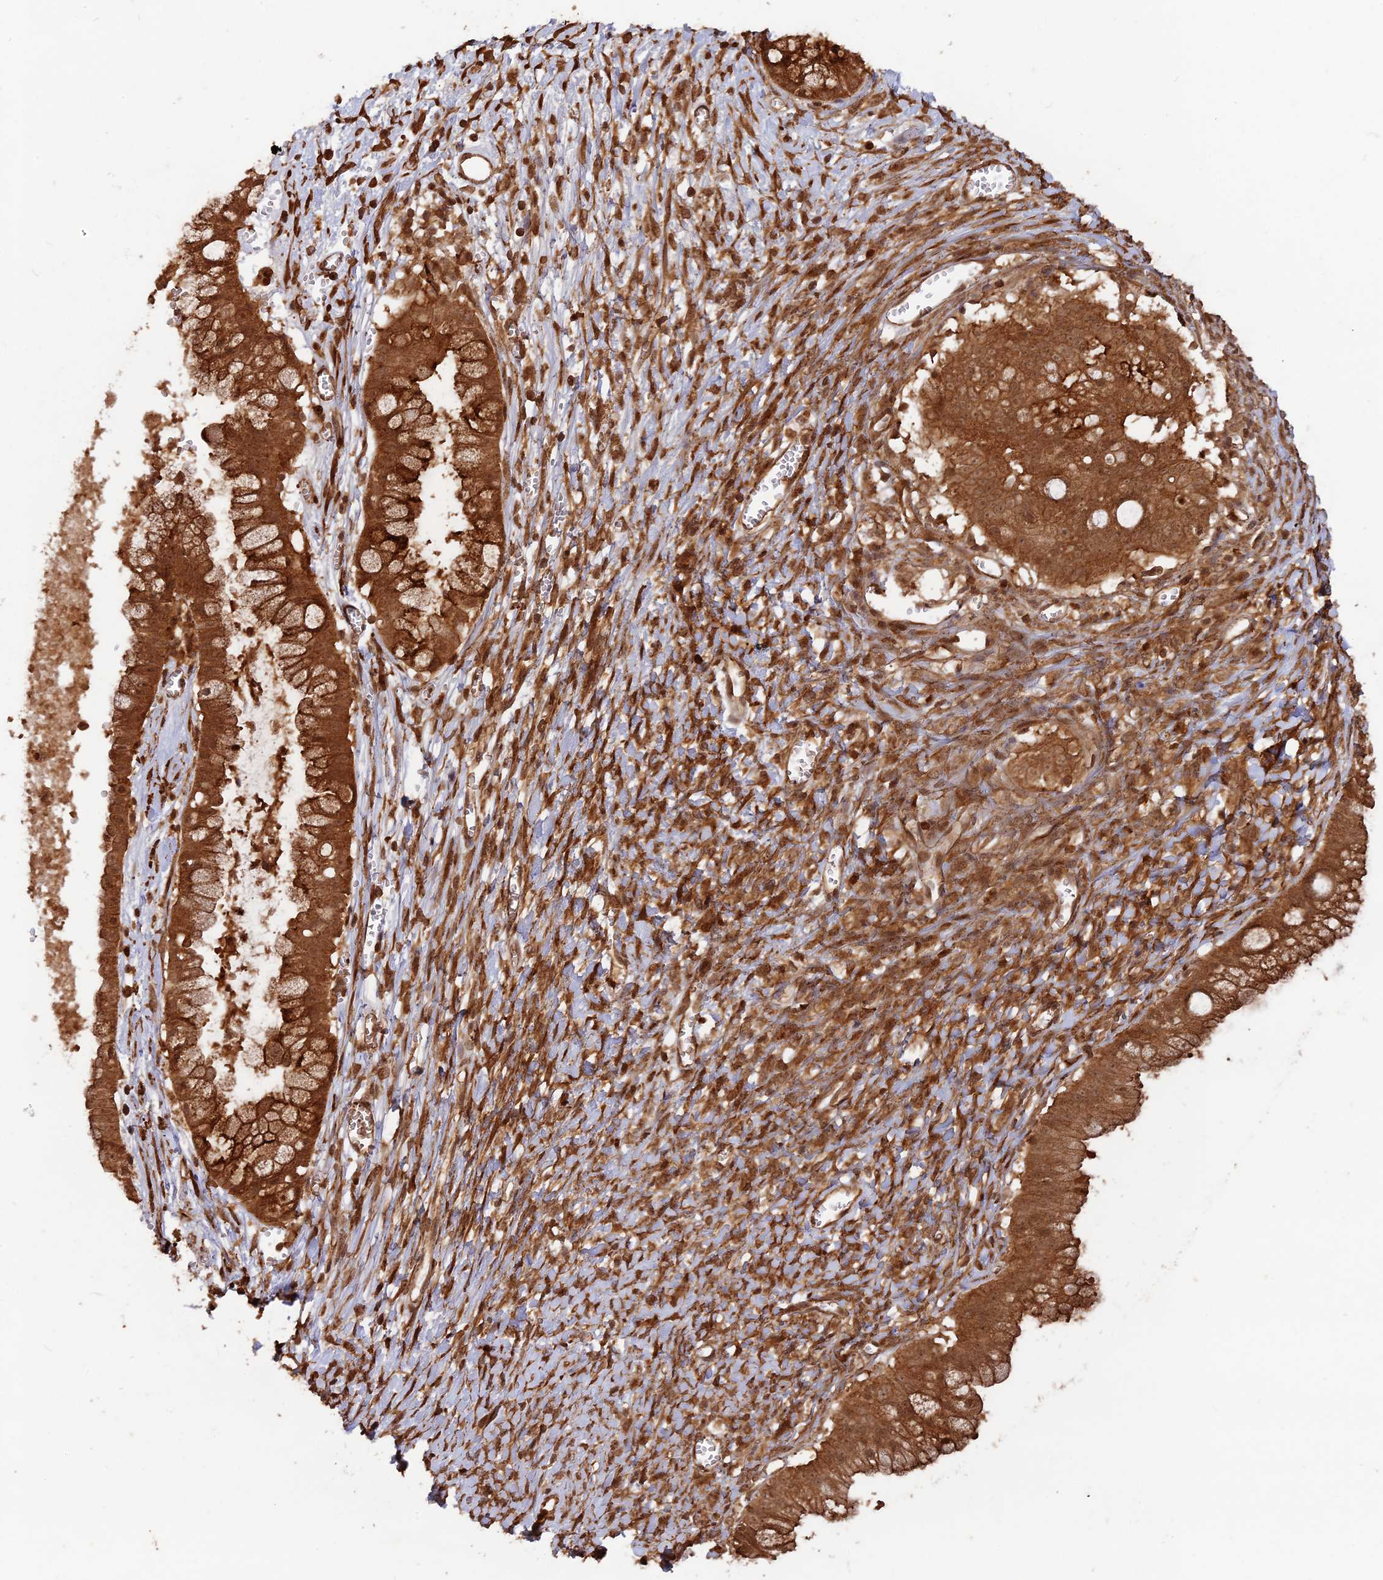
{"staining": {"intensity": "strong", "quantity": ">75%", "location": "cytoplasmic/membranous"}, "tissue": "ovarian cancer", "cell_type": "Tumor cells", "image_type": "cancer", "snomed": [{"axis": "morphology", "description": "Cystadenocarcinoma, mucinous, NOS"}, {"axis": "topography", "description": "Ovary"}], "caption": "A brown stain shows strong cytoplasmic/membranous expression of a protein in human ovarian mucinous cystadenocarcinoma tumor cells.", "gene": "CCDC174", "patient": {"sex": "female", "age": 70}}